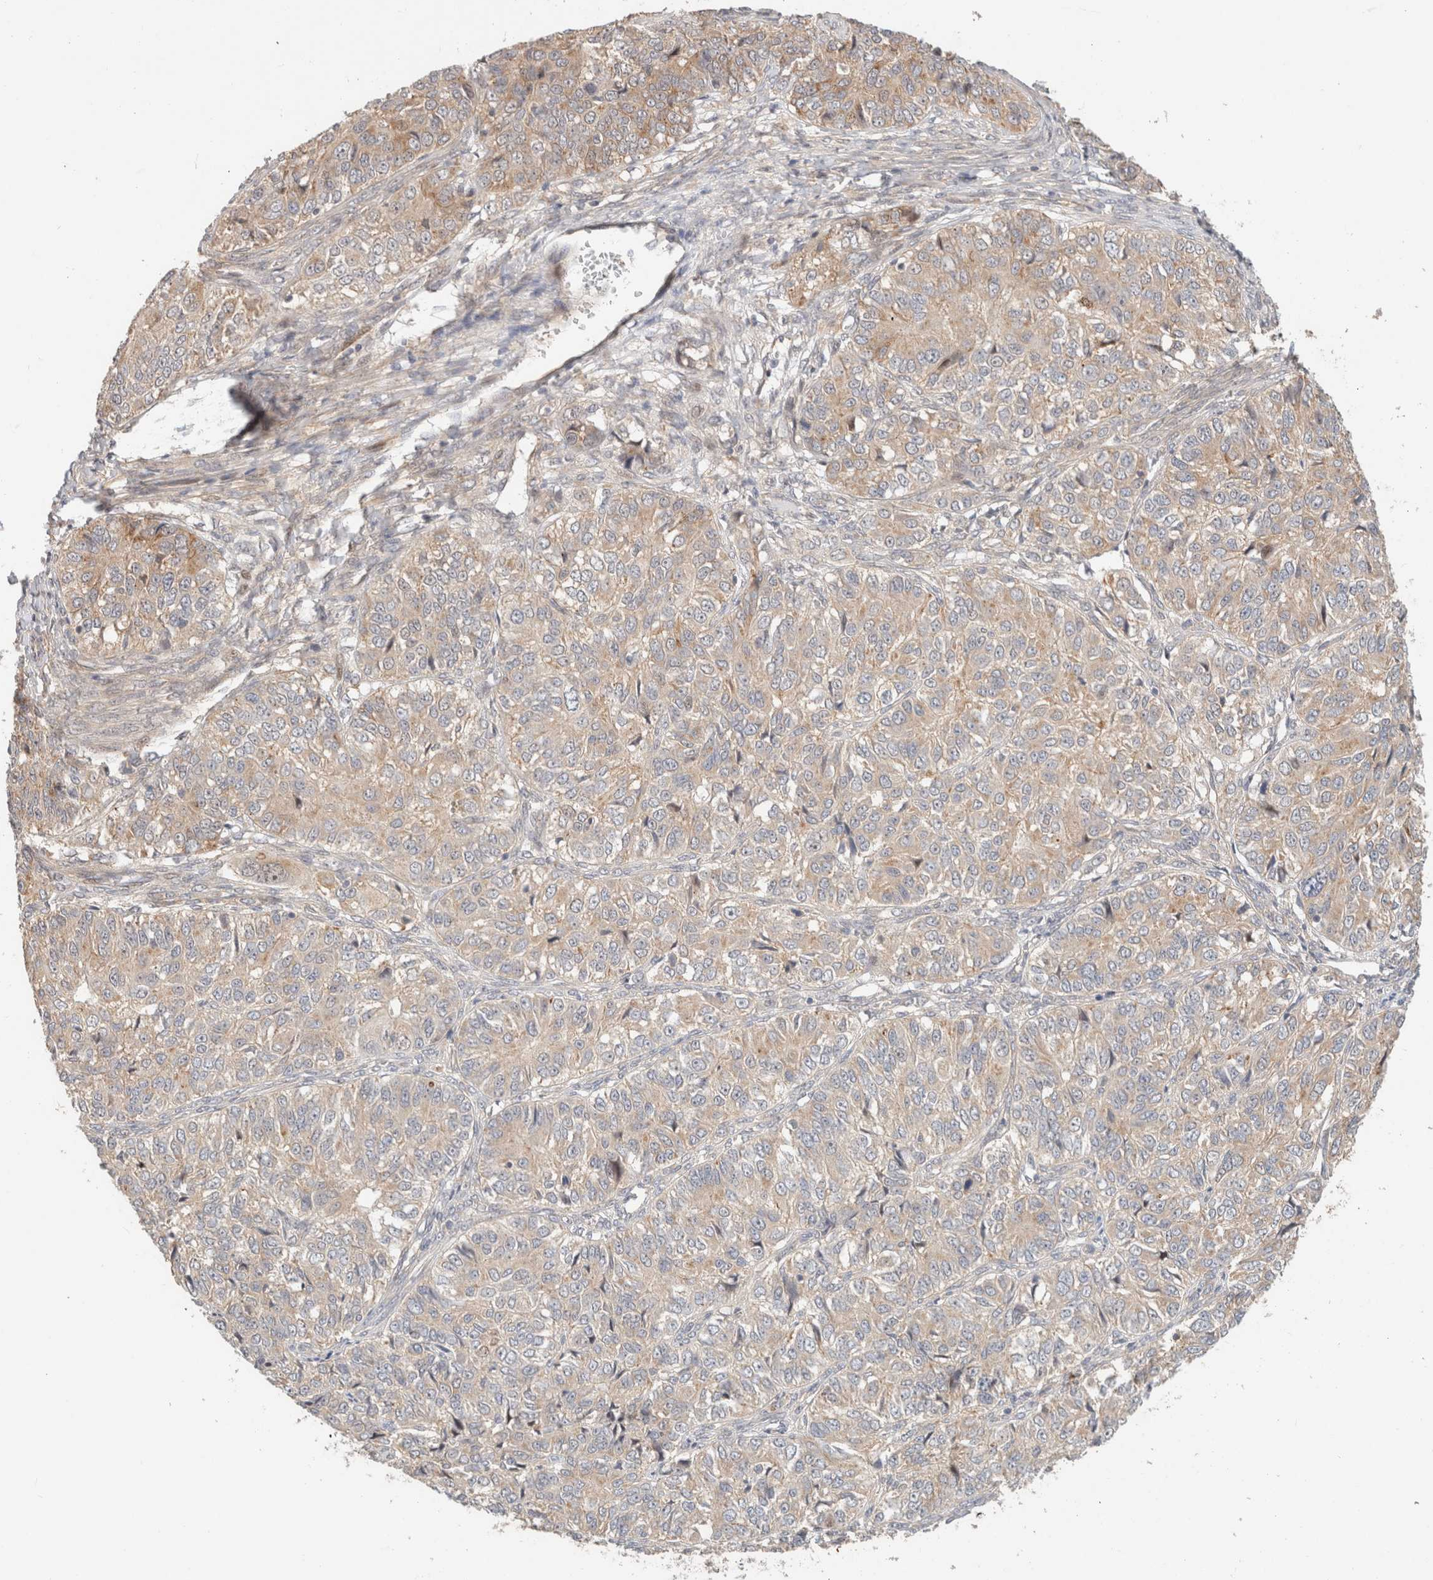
{"staining": {"intensity": "weak", "quantity": "25%-75%", "location": "cytoplasmic/membranous"}, "tissue": "ovarian cancer", "cell_type": "Tumor cells", "image_type": "cancer", "snomed": [{"axis": "morphology", "description": "Carcinoma, endometroid"}, {"axis": "topography", "description": "Ovary"}], "caption": "A brown stain shows weak cytoplasmic/membranous expression of a protein in ovarian endometroid carcinoma tumor cells.", "gene": "ID3", "patient": {"sex": "female", "age": 51}}